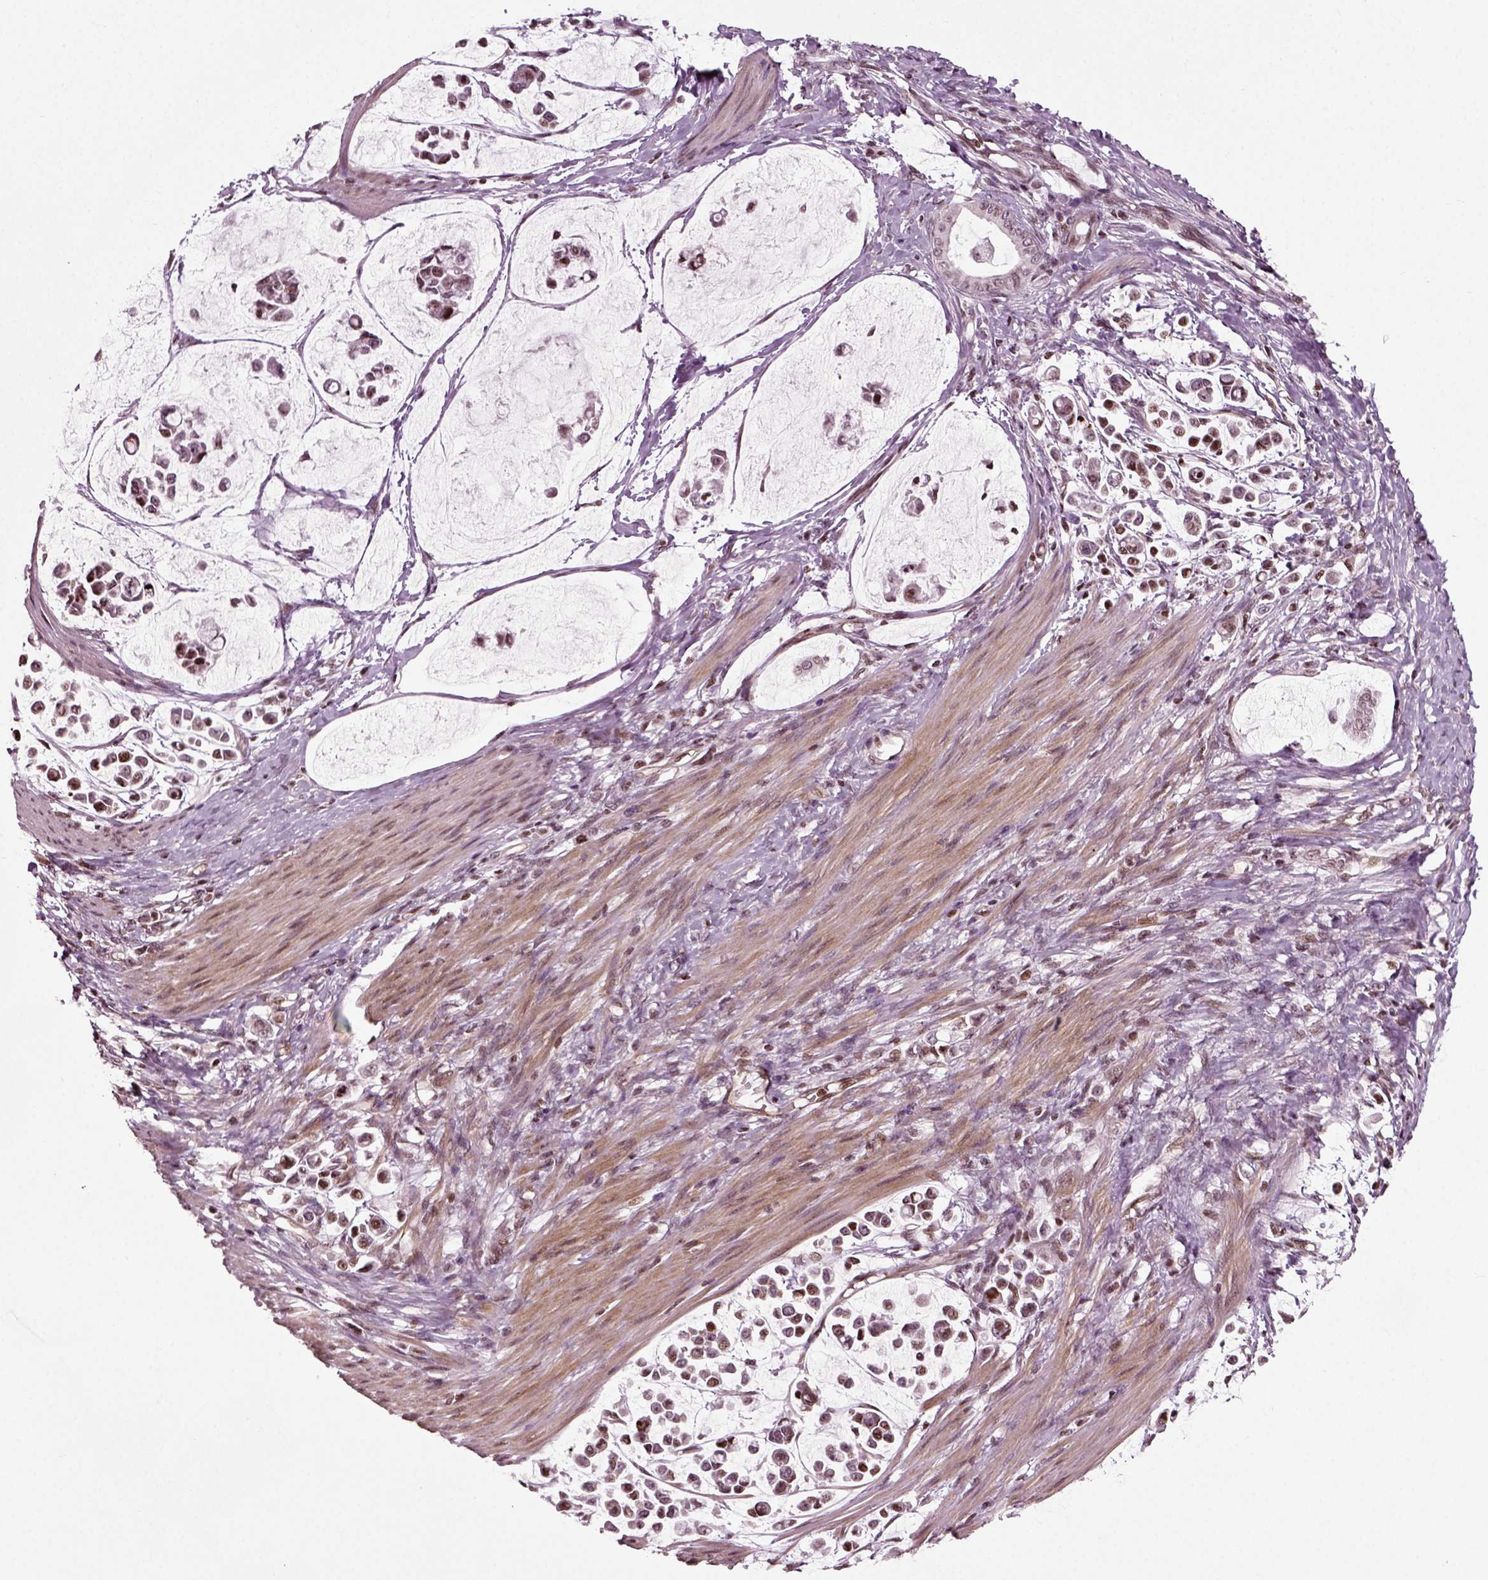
{"staining": {"intensity": "moderate", "quantity": "<25%", "location": "nuclear"}, "tissue": "stomach cancer", "cell_type": "Tumor cells", "image_type": "cancer", "snomed": [{"axis": "morphology", "description": "Adenocarcinoma, NOS"}, {"axis": "topography", "description": "Stomach"}], "caption": "Protein analysis of stomach cancer tissue reveals moderate nuclear positivity in about <25% of tumor cells.", "gene": "HEYL", "patient": {"sex": "male", "age": 82}}